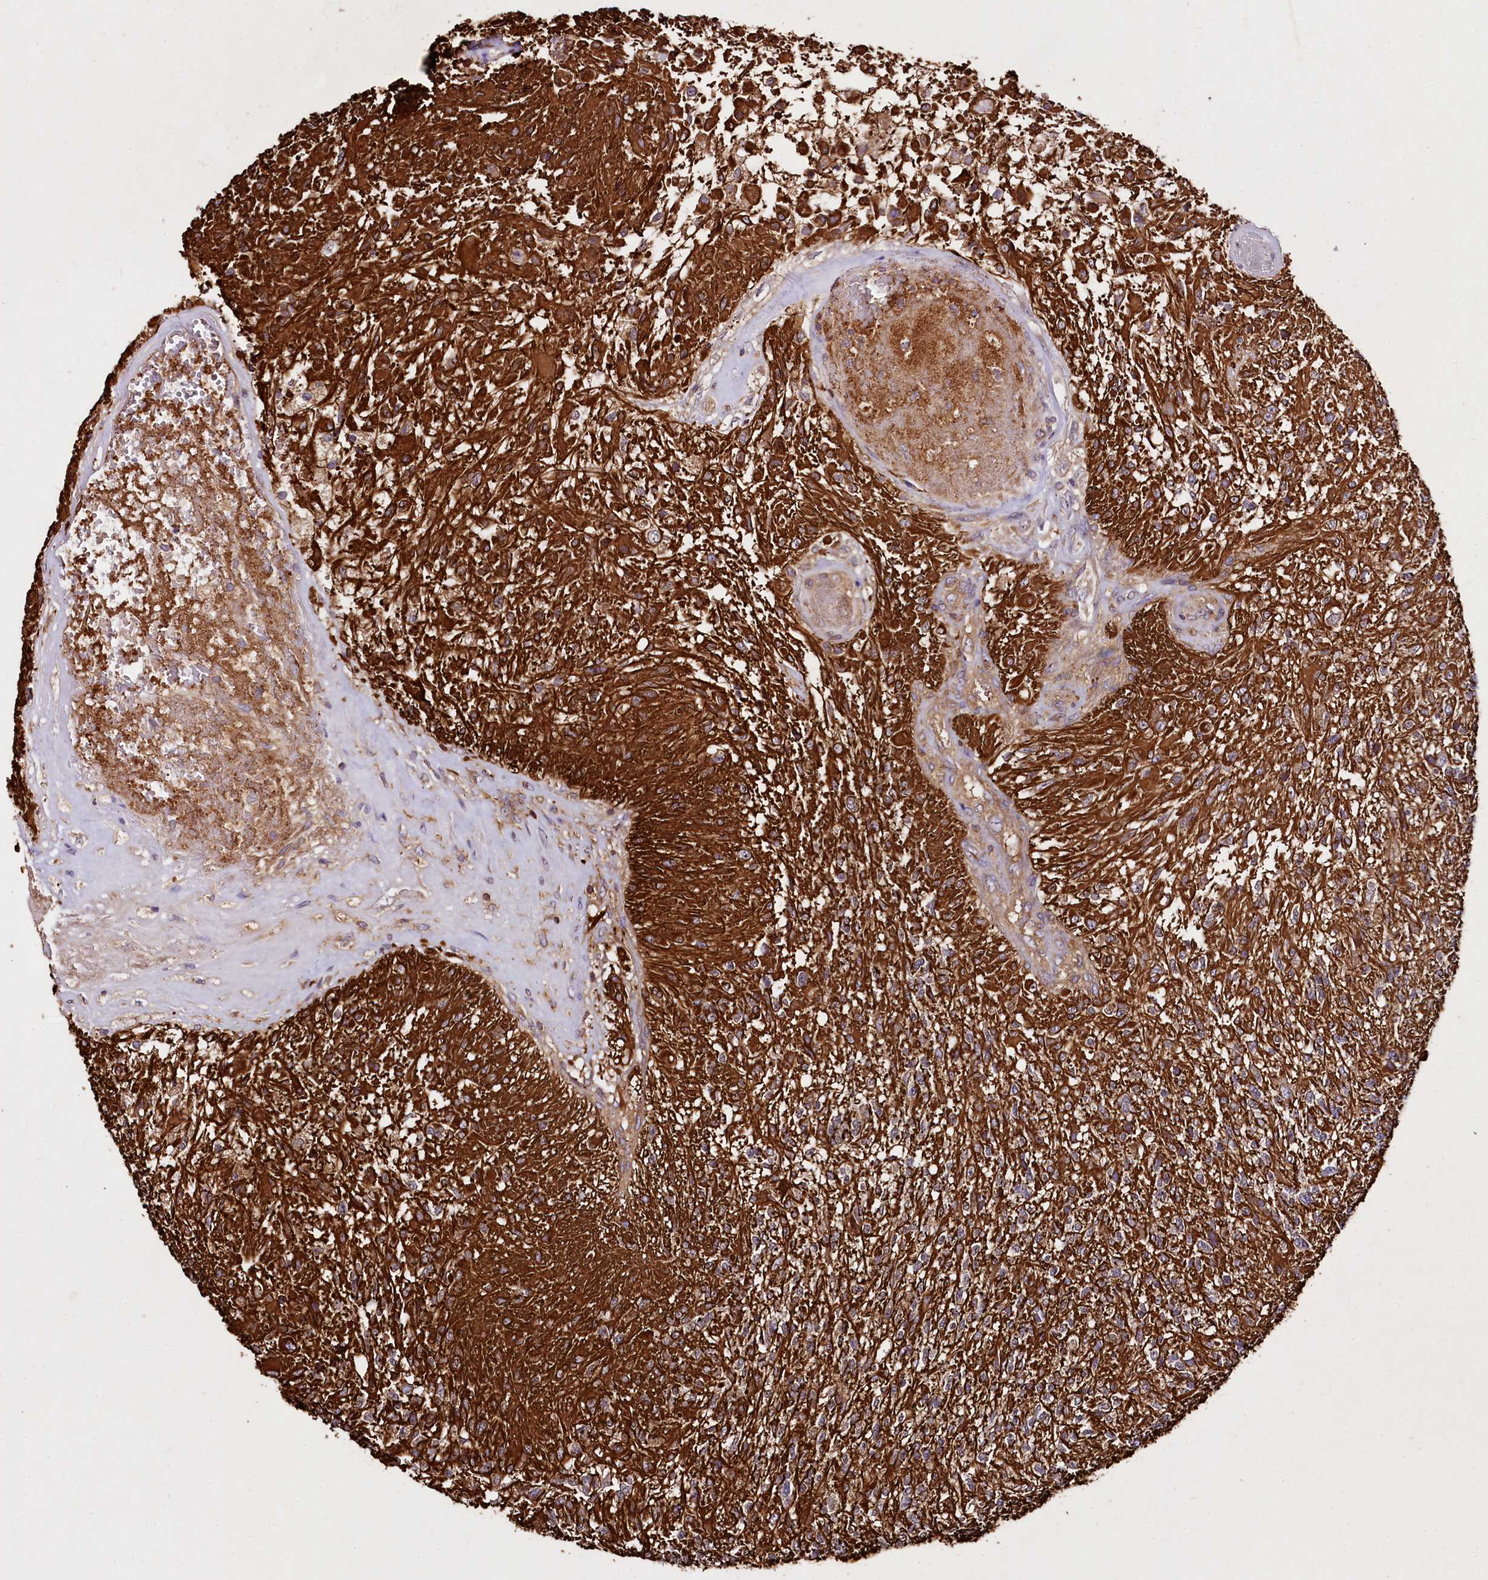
{"staining": {"intensity": "strong", "quantity": ">75%", "location": "cytoplasmic/membranous"}, "tissue": "glioma", "cell_type": "Tumor cells", "image_type": "cancer", "snomed": [{"axis": "morphology", "description": "Glioma, malignant, High grade"}, {"axis": "topography", "description": "Brain"}], "caption": "Approximately >75% of tumor cells in human malignant glioma (high-grade) demonstrate strong cytoplasmic/membranous protein staining as visualized by brown immunohistochemical staining.", "gene": "RARS2", "patient": {"sex": "male", "age": 56}}